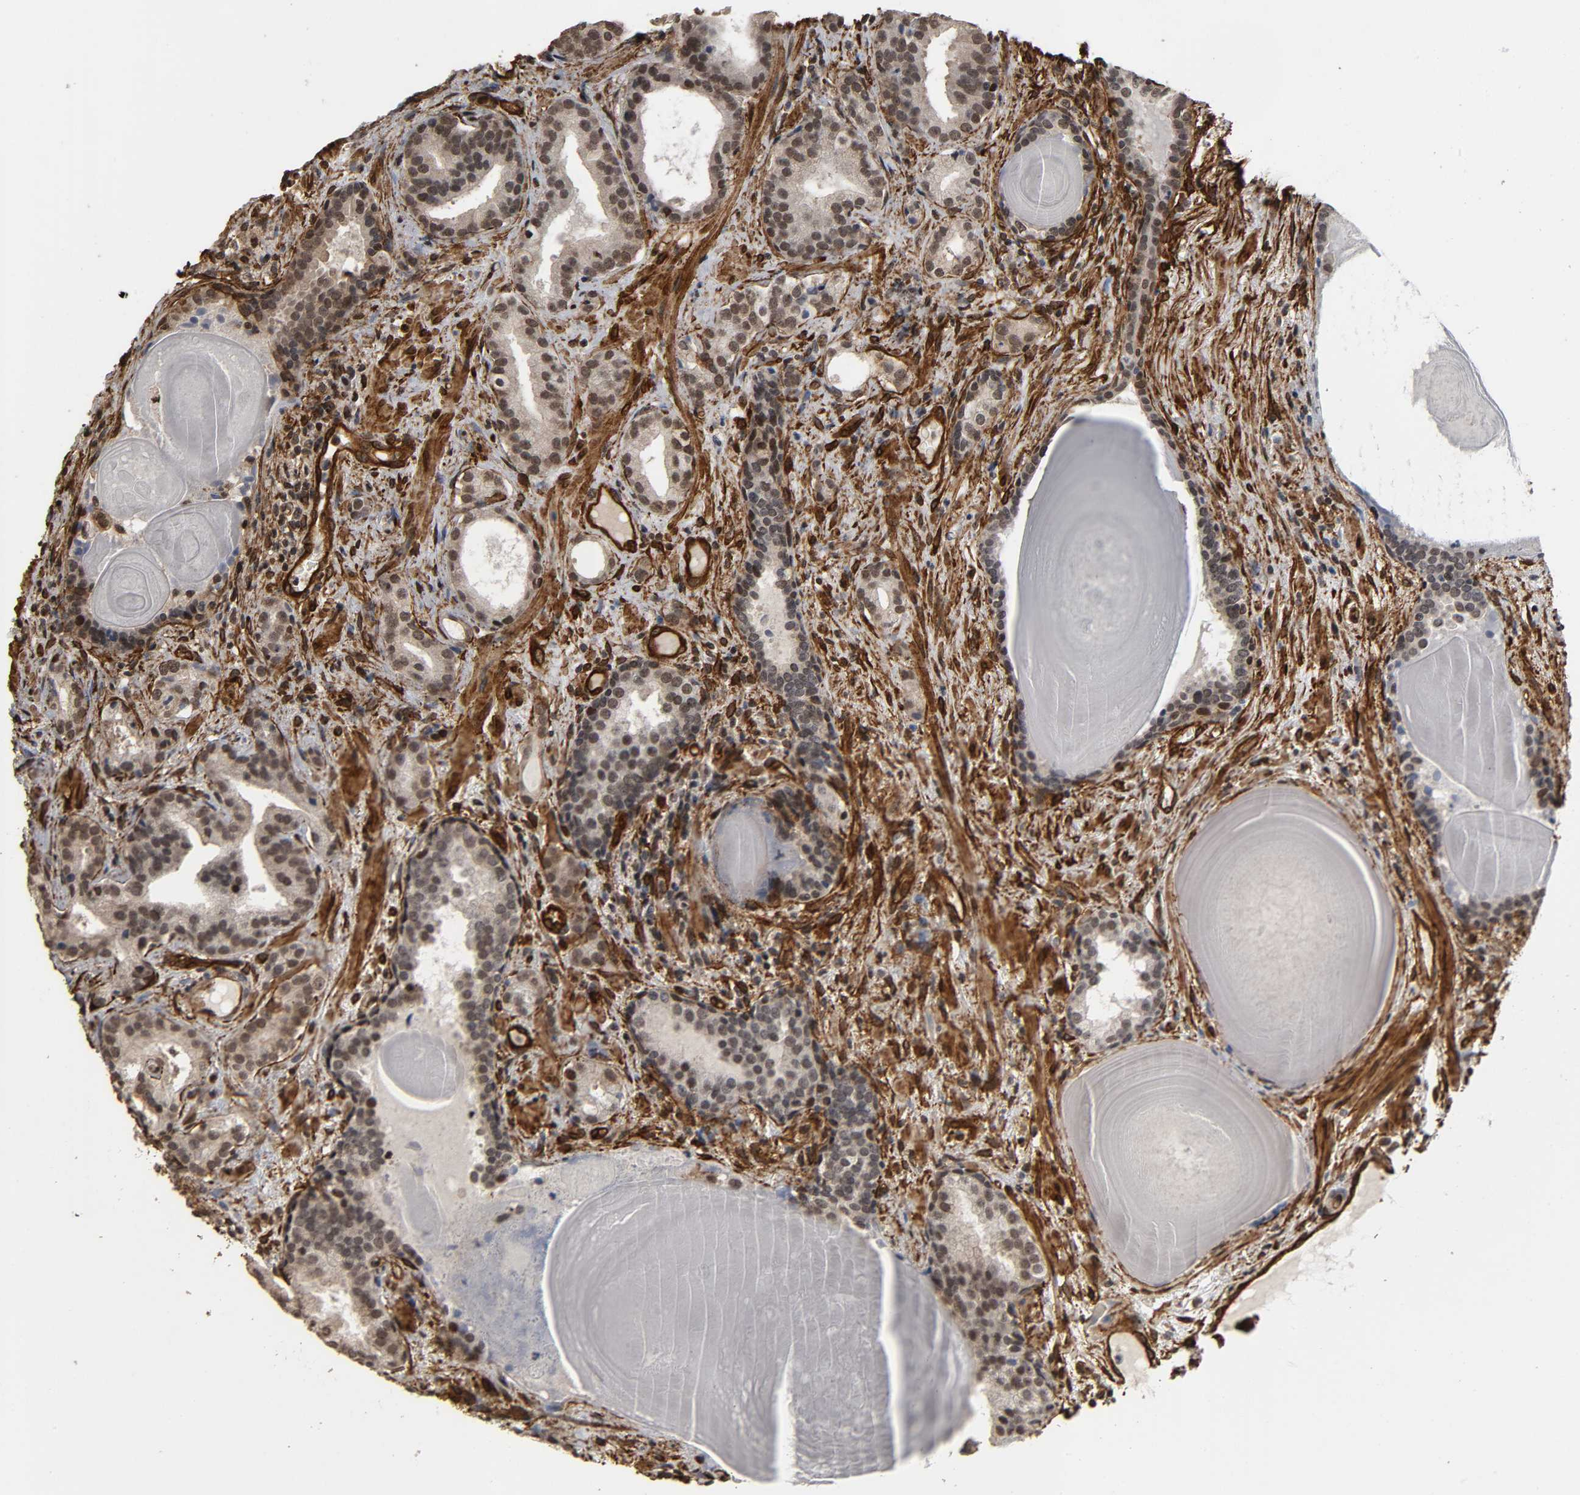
{"staining": {"intensity": "moderate", "quantity": "25%-75%", "location": "cytoplasmic/membranous,nuclear"}, "tissue": "prostate cancer", "cell_type": "Tumor cells", "image_type": "cancer", "snomed": [{"axis": "morphology", "description": "Adenocarcinoma, Low grade"}, {"axis": "topography", "description": "Prostate"}], "caption": "Human prostate cancer stained for a protein (brown) displays moderate cytoplasmic/membranous and nuclear positive positivity in approximately 25%-75% of tumor cells.", "gene": "AHNAK2", "patient": {"sex": "male", "age": 63}}